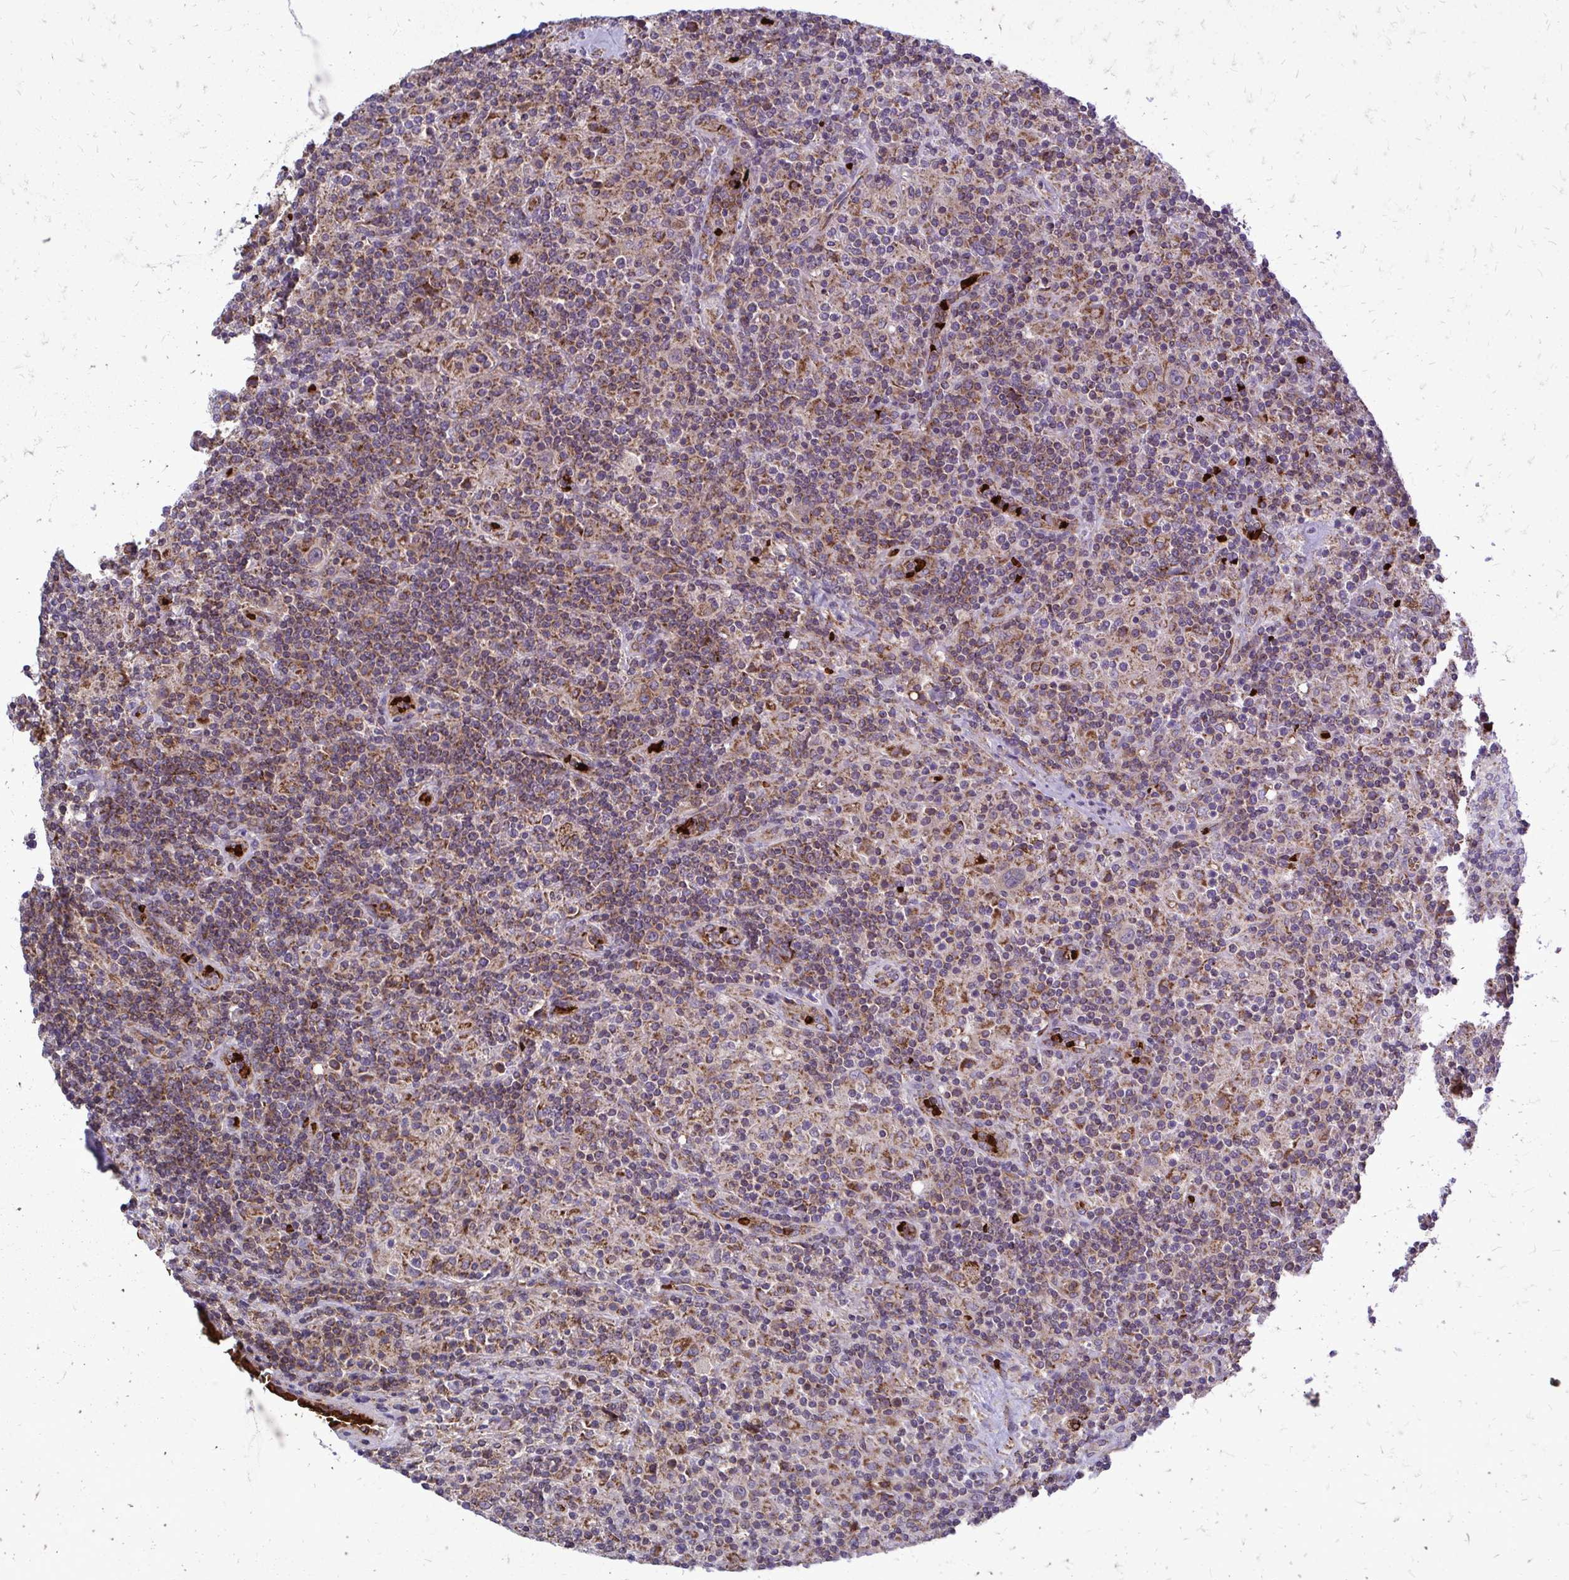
{"staining": {"intensity": "weak", "quantity": "<25%", "location": "cytoplasmic/membranous"}, "tissue": "lymphoma", "cell_type": "Tumor cells", "image_type": "cancer", "snomed": [{"axis": "morphology", "description": "Hodgkin's disease, NOS"}, {"axis": "topography", "description": "Lymph node"}], "caption": "This is an immunohistochemistry (IHC) histopathology image of Hodgkin's disease. There is no positivity in tumor cells.", "gene": "PDK4", "patient": {"sex": "male", "age": 70}}